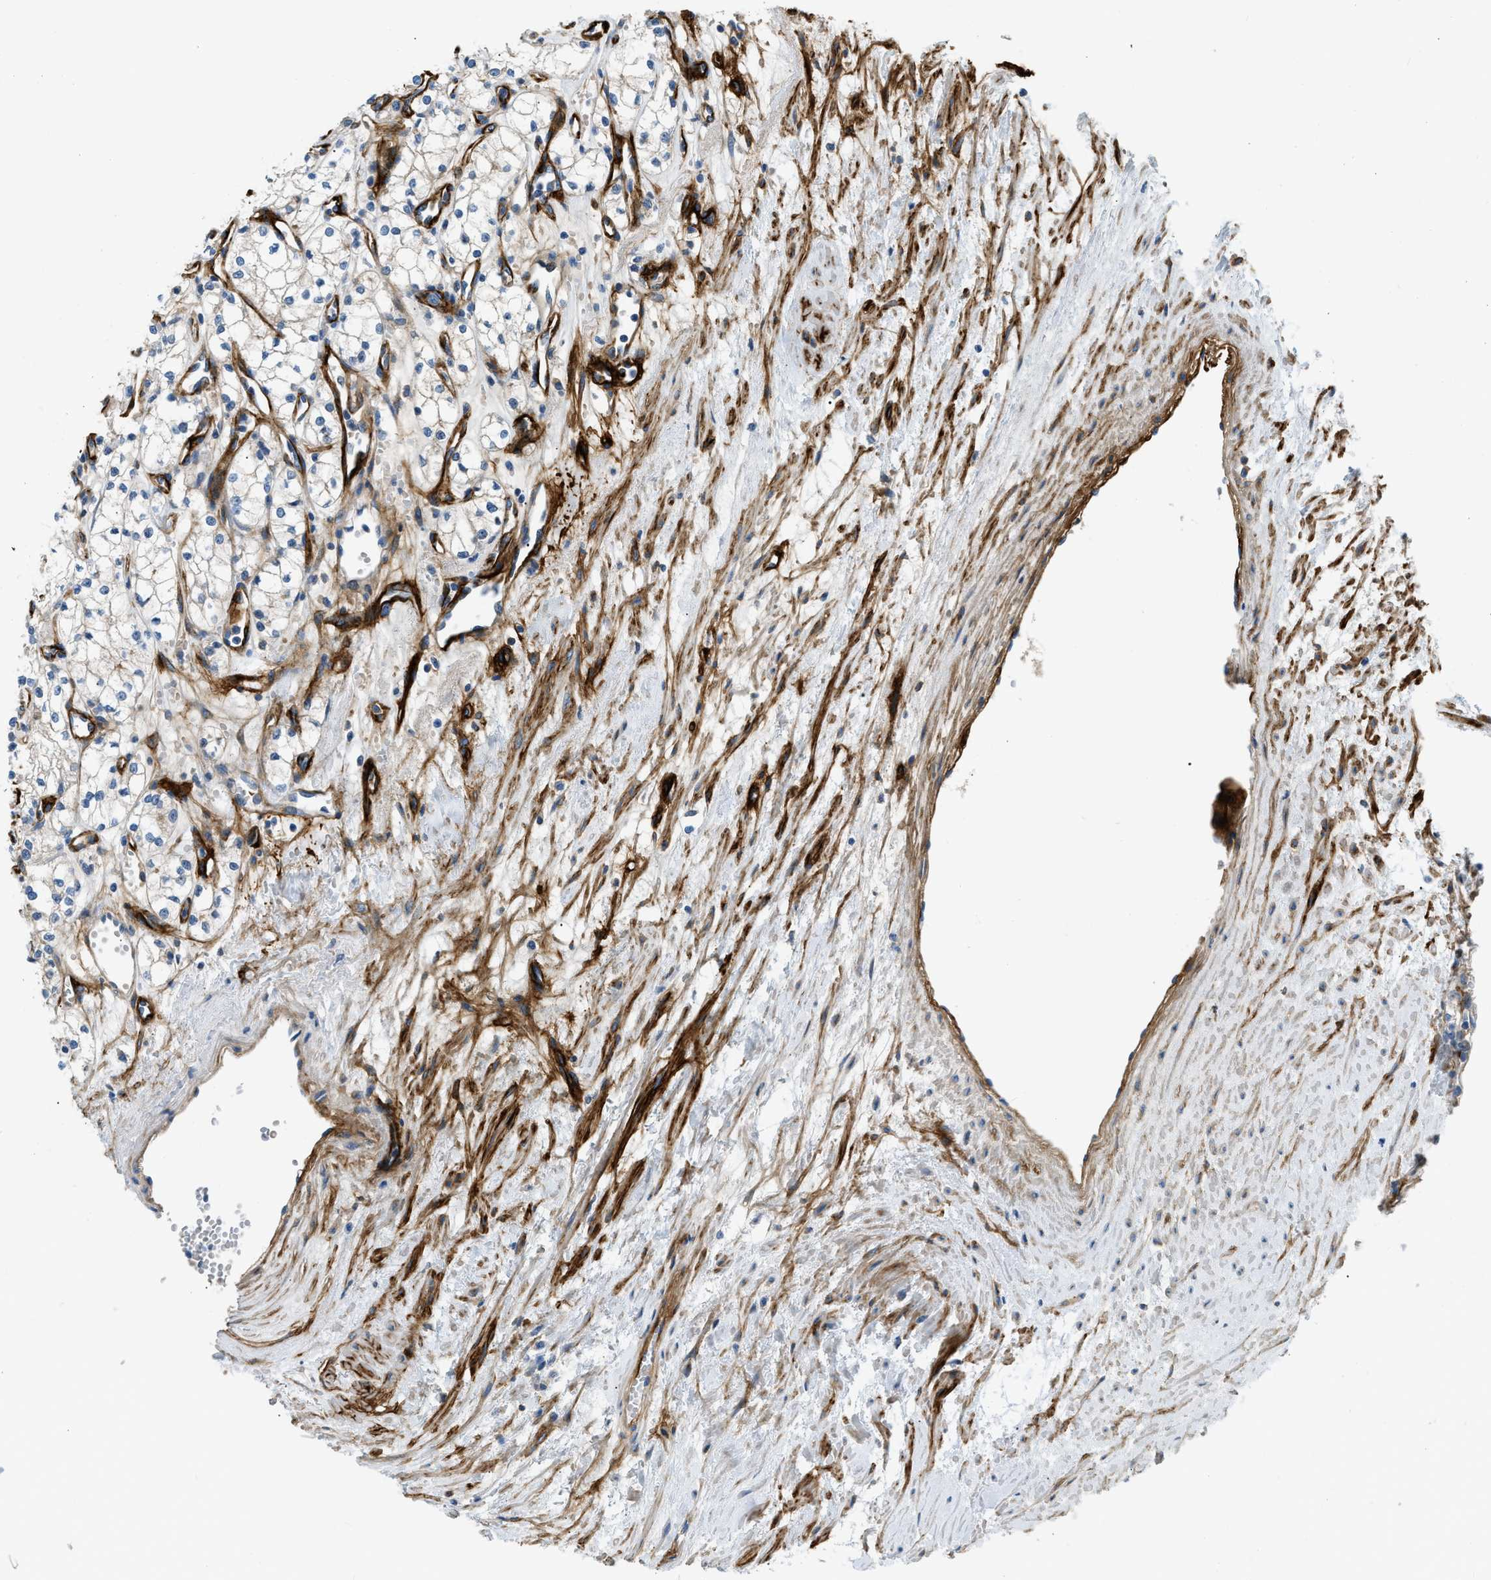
{"staining": {"intensity": "weak", "quantity": "25%-75%", "location": "cytoplasmic/membranous"}, "tissue": "renal cancer", "cell_type": "Tumor cells", "image_type": "cancer", "snomed": [{"axis": "morphology", "description": "Adenocarcinoma, NOS"}, {"axis": "topography", "description": "Kidney"}], "caption": "Weak cytoplasmic/membranous positivity for a protein is appreciated in about 25%-75% of tumor cells of renal cancer using immunohistochemistry.", "gene": "COL15A1", "patient": {"sex": "male", "age": 59}}